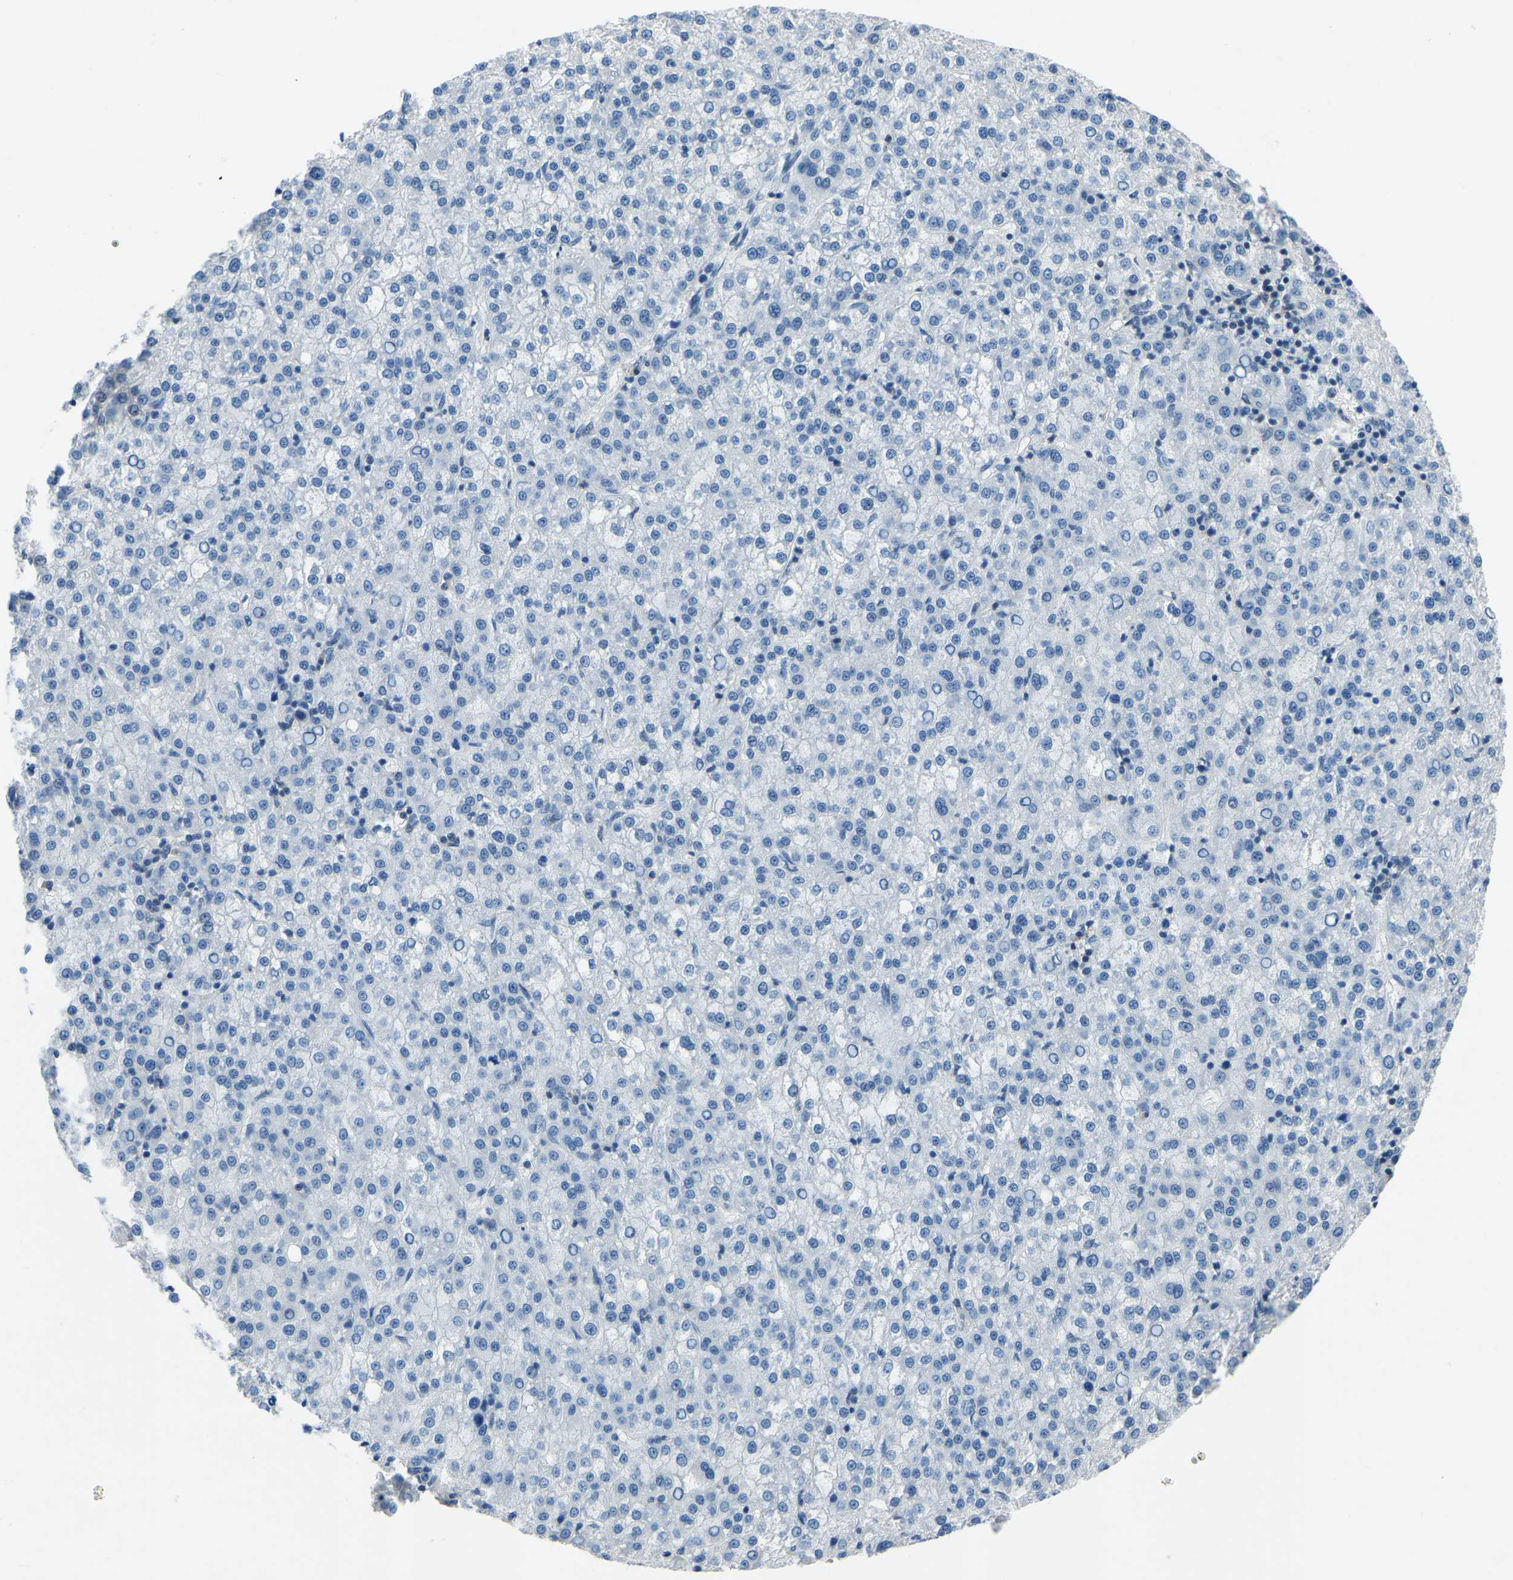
{"staining": {"intensity": "negative", "quantity": "none", "location": "none"}, "tissue": "liver cancer", "cell_type": "Tumor cells", "image_type": "cancer", "snomed": [{"axis": "morphology", "description": "Carcinoma, Hepatocellular, NOS"}, {"axis": "topography", "description": "Liver"}], "caption": "Tumor cells show no significant expression in liver cancer. Nuclei are stained in blue.", "gene": "XIRP1", "patient": {"sex": "female", "age": 58}}